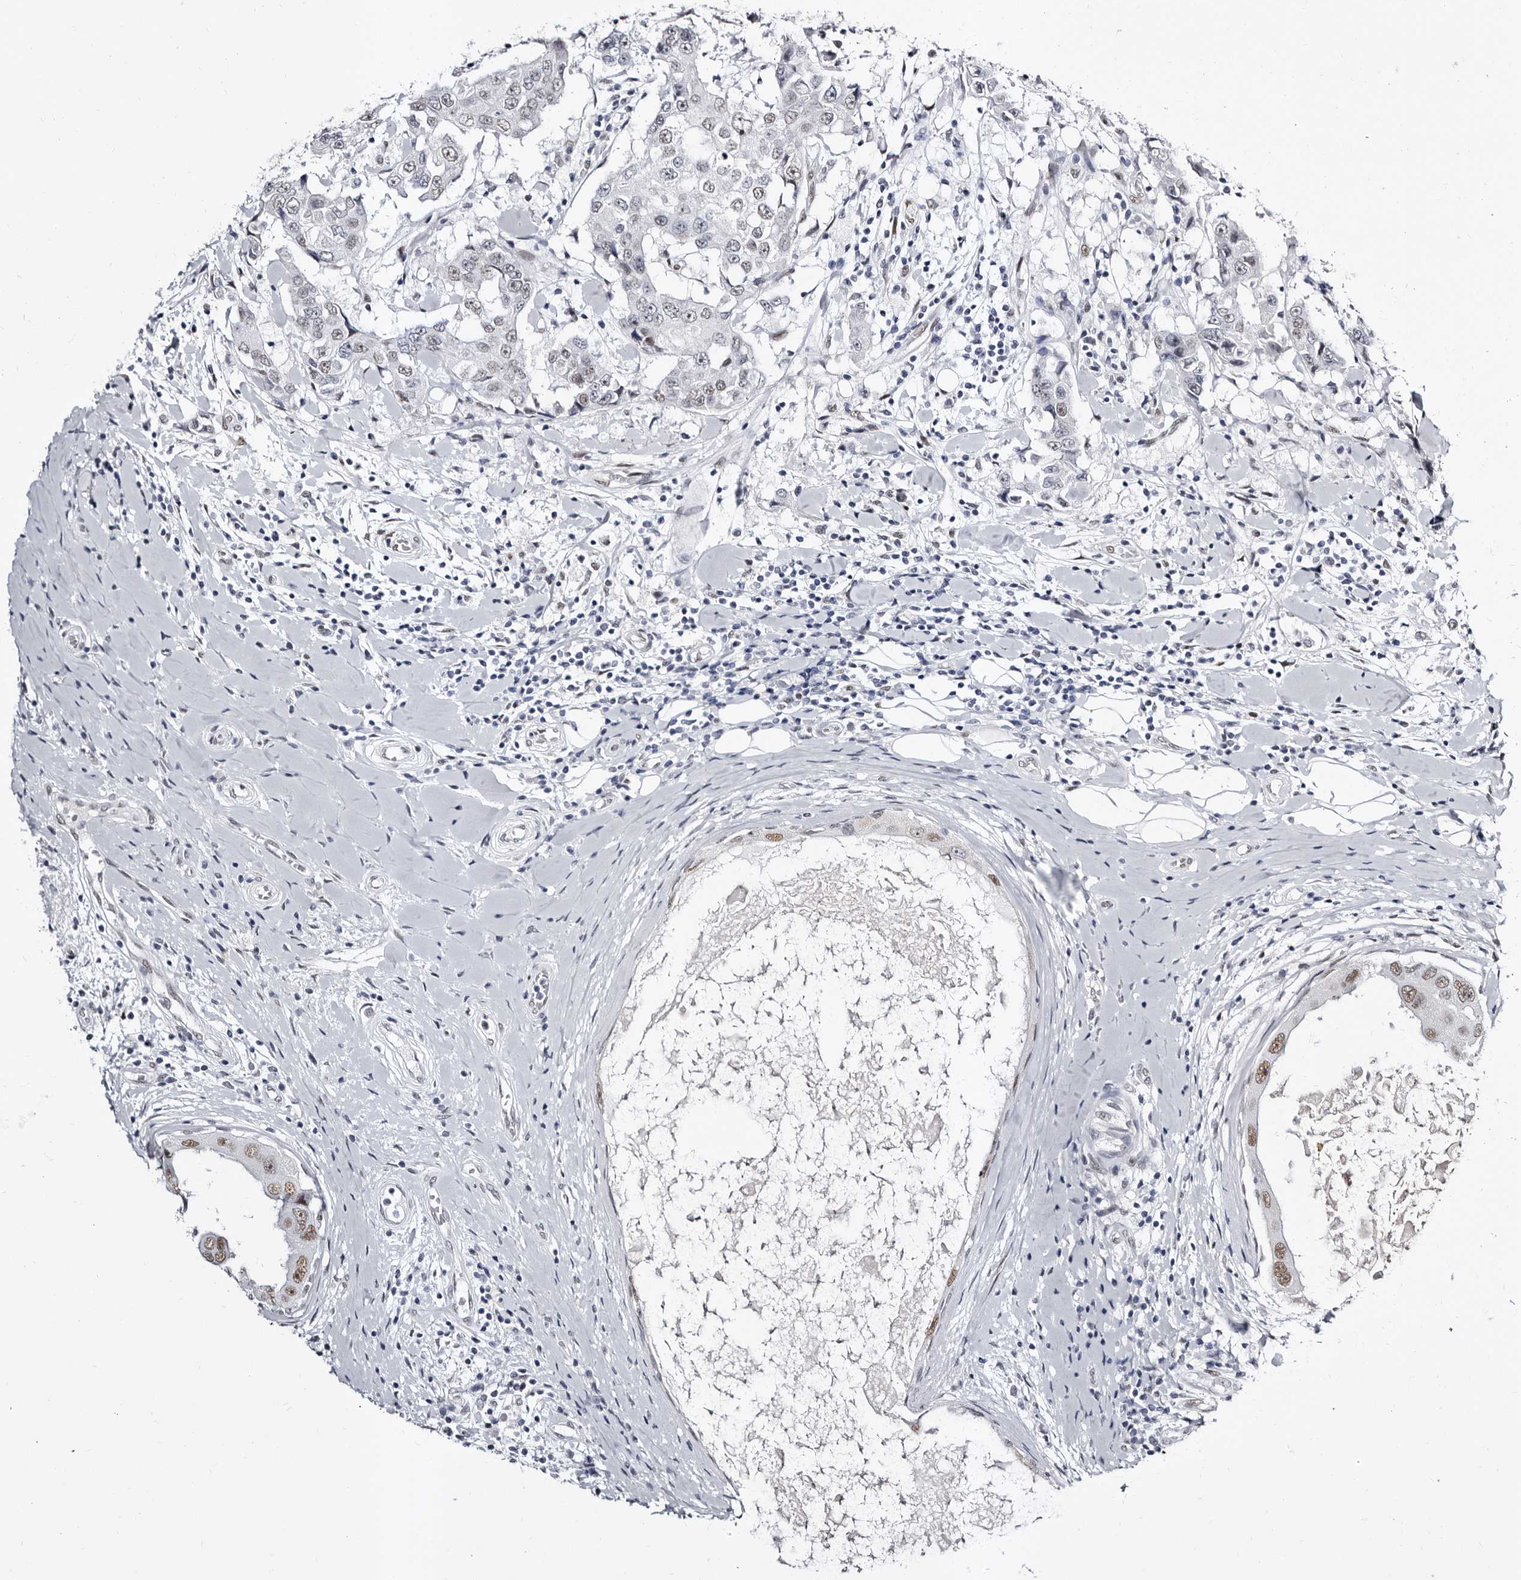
{"staining": {"intensity": "moderate", "quantity": "<25%", "location": "nuclear"}, "tissue": "breast cancer", "cell_type": "Tumor cells", "image_type": "cancer", "snomed": [{"axis": "morphology", "description": "Duct carcinoma"}, {"axis": "topography", "description": "Breast"}], "caption": "Protein staining by IHC reveals moderate nuclear positivity in approximately <25% of tumor cells in breast invasive ductal carcinoma.", "gene": "ZNF326", "patient": {"sex": "female", "age": 27}}